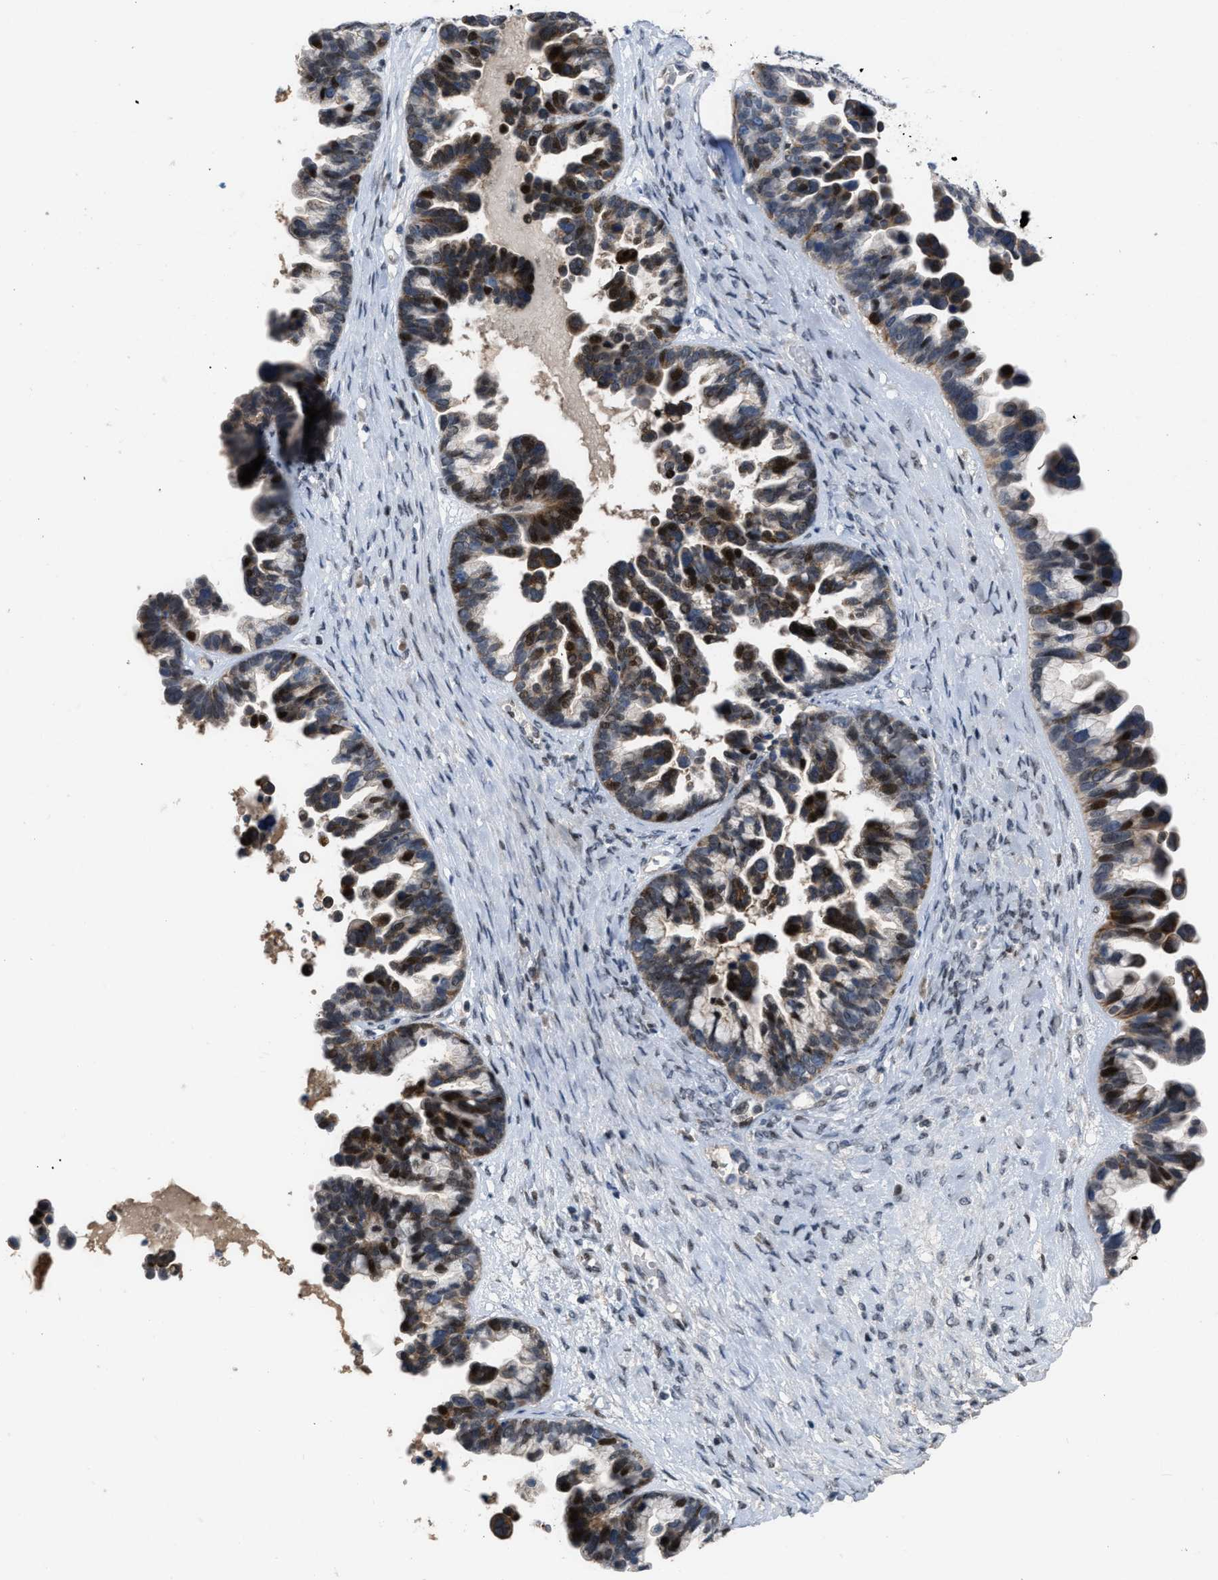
{"staining": {"intensity": "moderate", "quantity": ">75%", "location": "cytoplasmic/membranous,nuclear"}, "tissue": "ovarian cancer", "cell_type": "Tumor cells", "image_type": "cancer", "snomed": [{"axis": "morphology", "description": "Cystadenocarcinoma, serous, NOS"}, {"axis": "topography", "description": "Ovary"}], "caption": "An IHC photomicrograph of neoplastic tissue is shown. Protein staining in brown shows moderate cytoplasmic/membranous and nuclear positivity in ovarian cancer within tumor cells. The staining was performed using DAB to visualize the protein expression in brown, while the nuclei were stained in blue with hematoxylin (Magnification: 20x).", "gene": "SETDB1", "patient": {"sex": "female", "age": 56}}